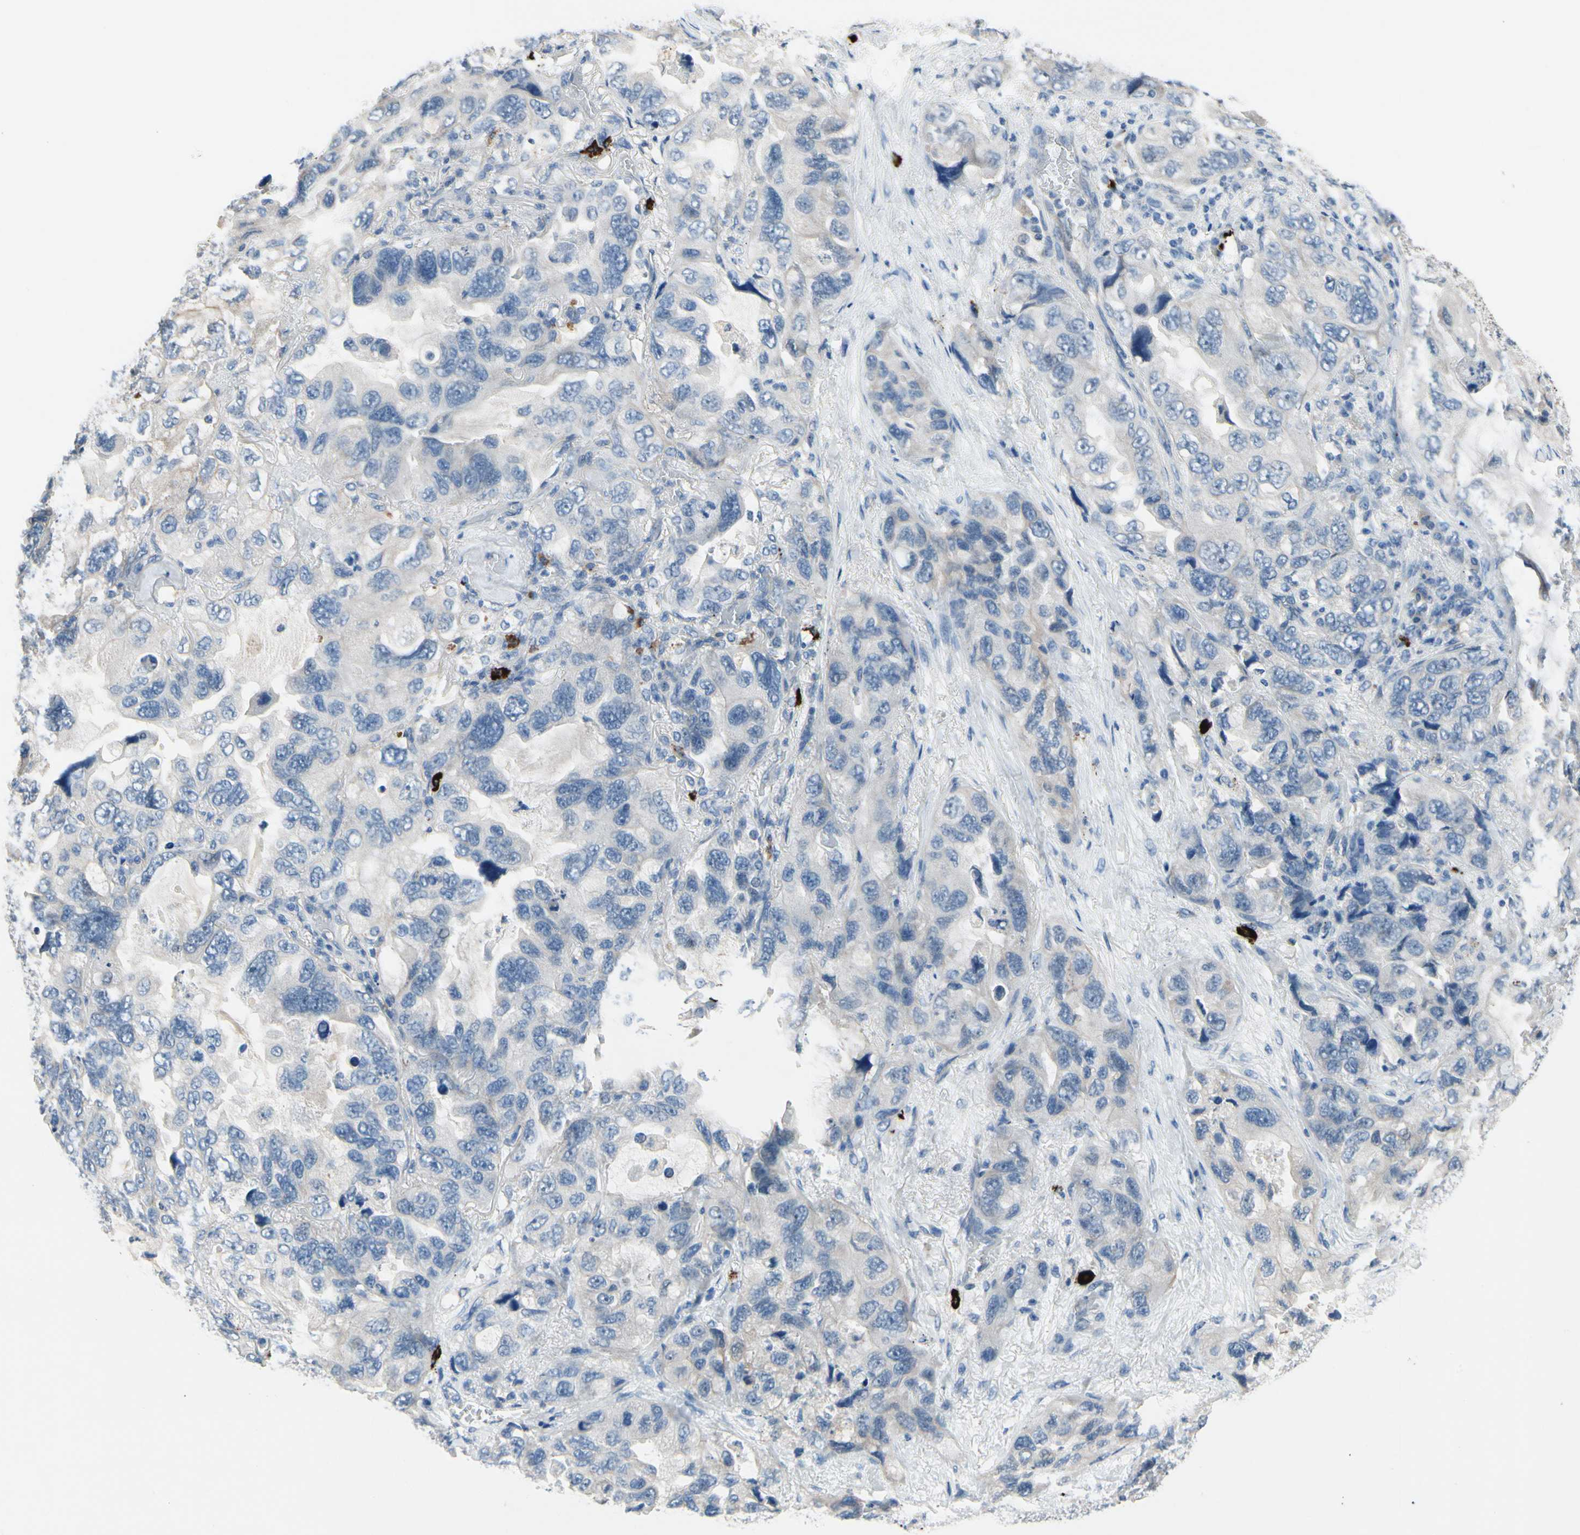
{"staining": {"intensity": "negative", "quantity": "none", "location": "none"}, "tissue": "lung cancer", "cell_type": "Tumor cells", "image_type": "cancer", "snomed": [{"axis": "morphology", "description": "Squamous cell carcinoma, NOS"}, {"axis": "topography", "description": "Lung"}], "caption": "IHC photomicrograph of neoplastic tissue: lung cancer stained with DAB (3,3'-diaminobenzidine) reveals no significant protein staining in tumor cells. The staining was performed using DAB to visualize the protein expression in brown, while the nuclei were stained in blue with hematoxylin (Magnification: 20x).", "gene": "CPA3", "patient": {"sex": "female", "age": 73}}